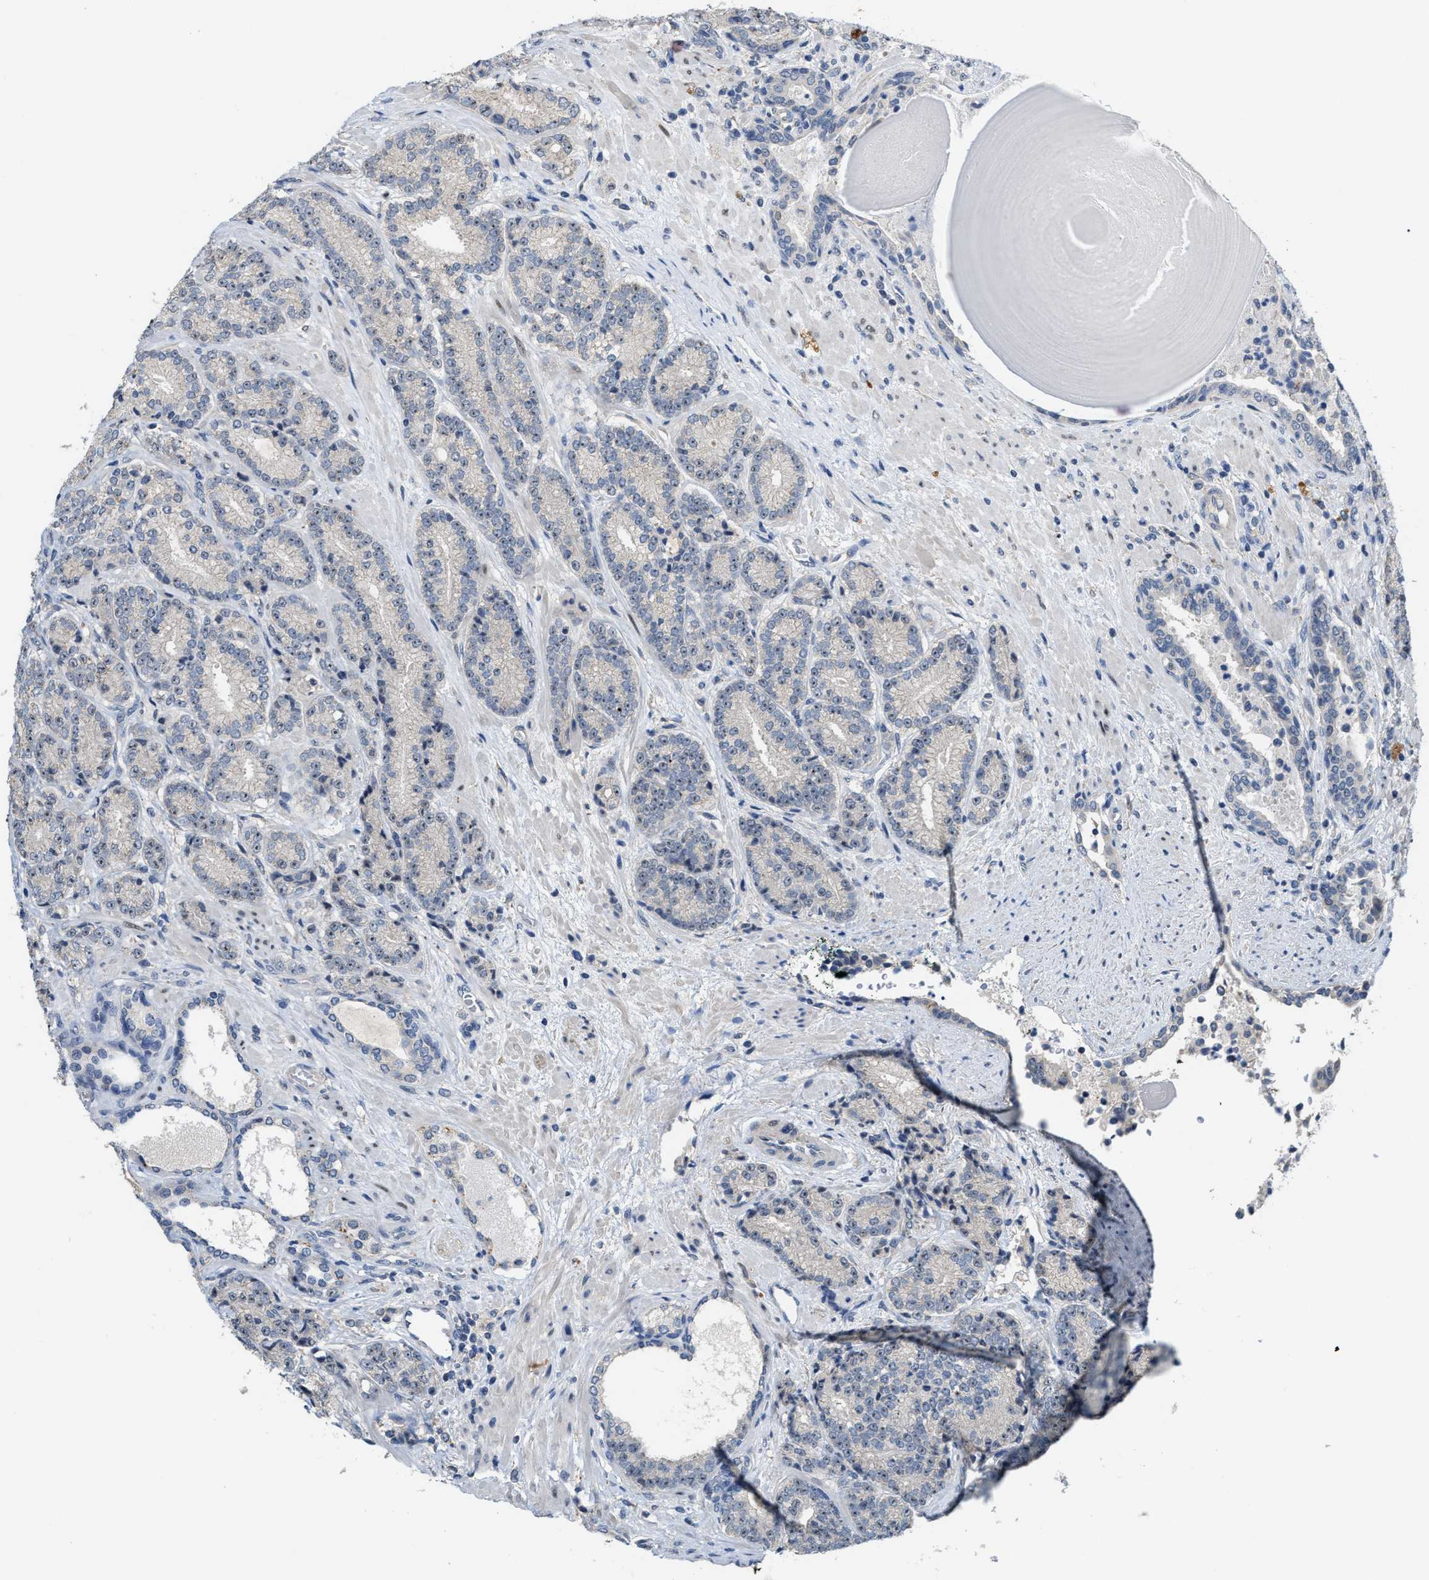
{"staining": {"intensity": "weak", "quantity": ">75%", "location": "nuclear"}, "tissue": "prostate cancer", "cell_type": "Tumor cells", "image_type": "cancer", "snomed": [{"axis": "morphology", "description": "Adenocarcinoma, High grade"}, {"axis": "topography", "description": "Prostate"}], "caption": "An IHC micrograph of tumor tissue is shown. Protein staining in brown shows weak nuclear positivity in prostate adenocarcinoma (high-grade) within tumor cells. (DAB (3,3'-diaminobenzidine) IHC, brown staining for protein, blue staining for nuclei).", "gene": "ZNF783", "patient": {"sex": "male", "age": 61}}